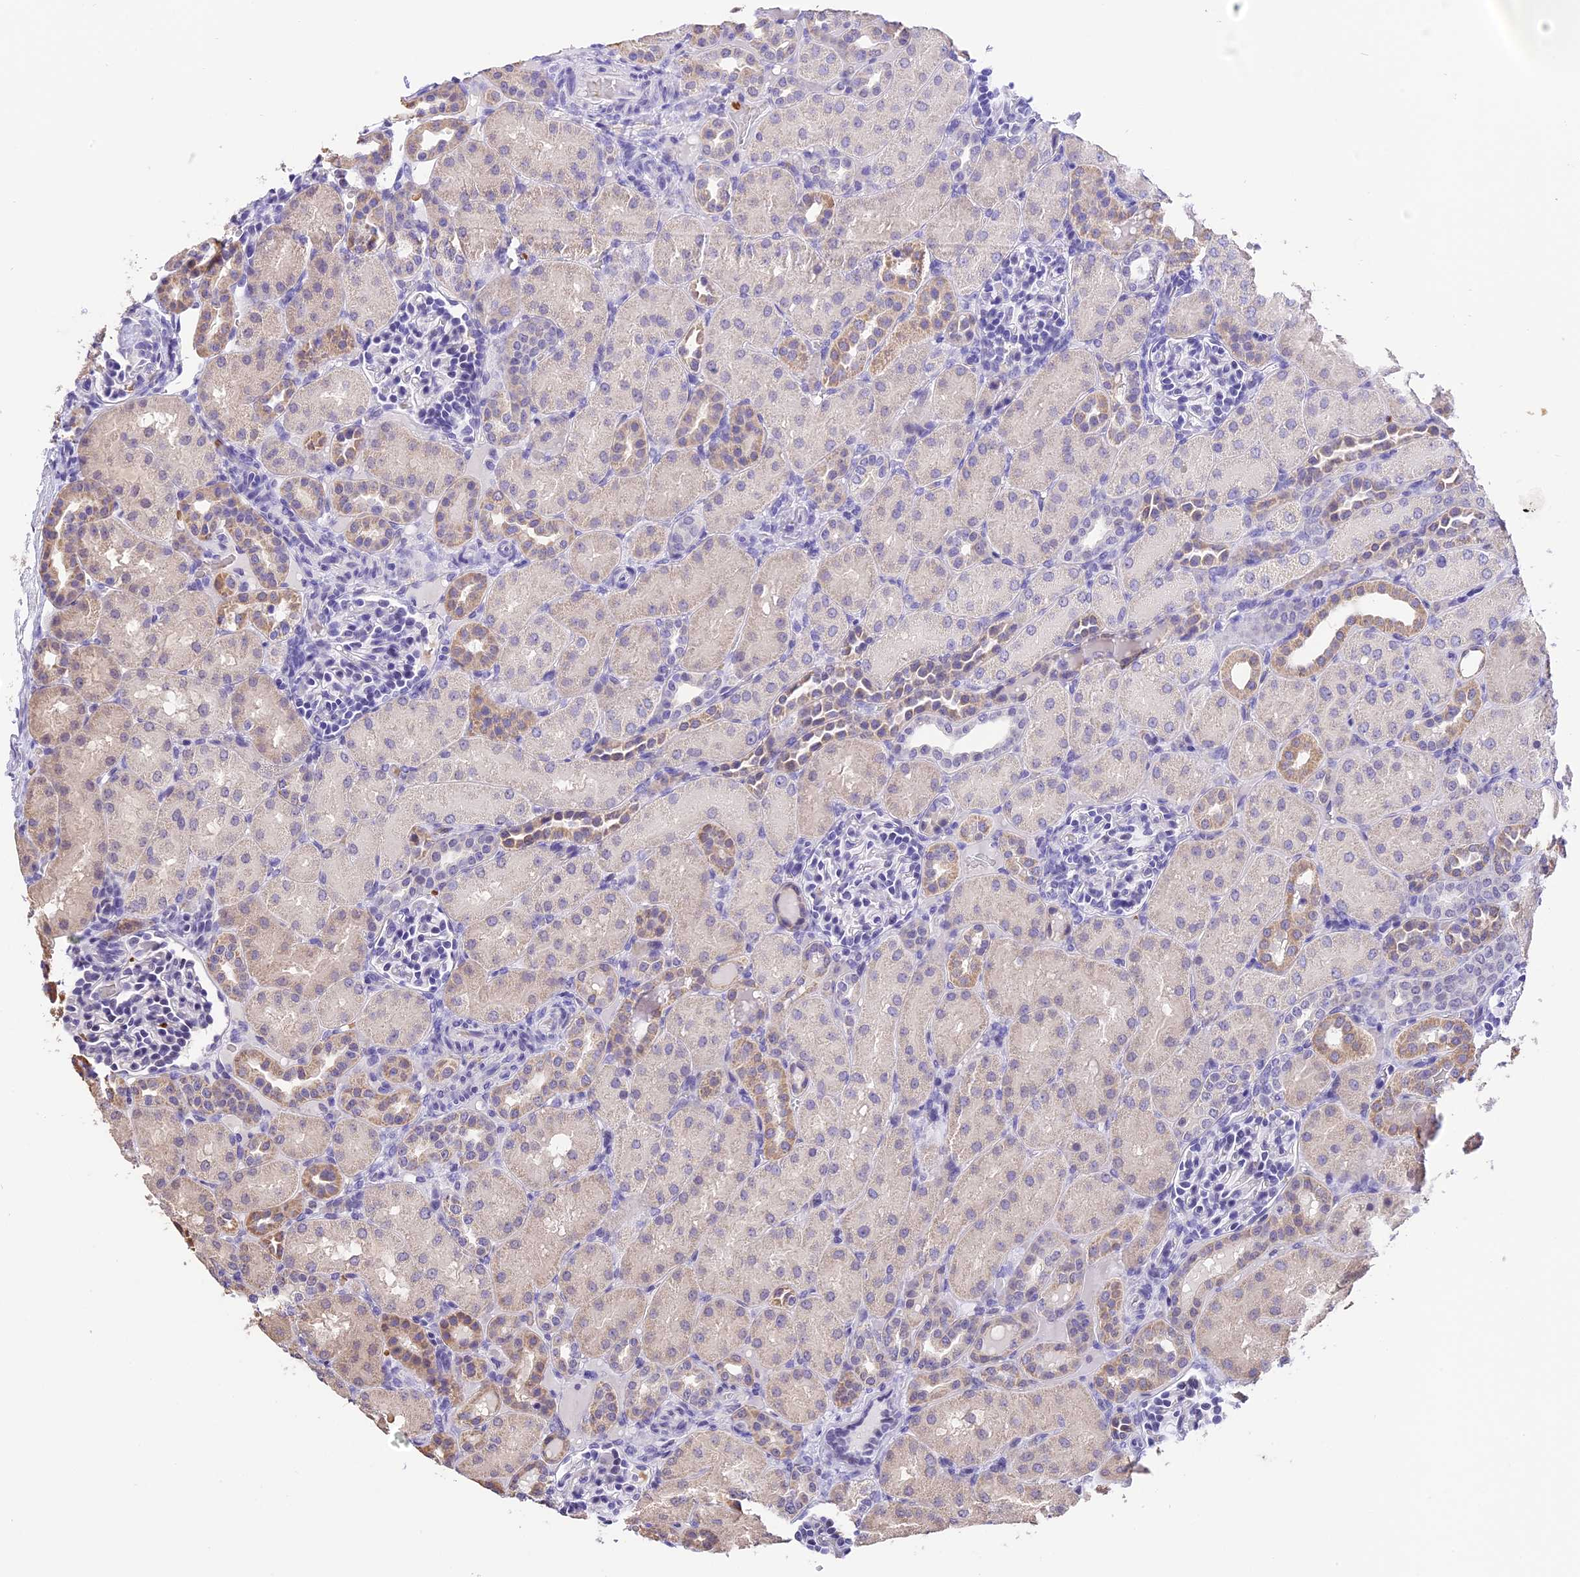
{"staining": {"intensity": "negative", "quantity": "none", "location": "none"}, "tissue": "kidney", "cell_type": "Cells in glomeruli", "image_type": "normal", "snomed": [{"axis": "morphology", "description": "Normal tissue, NOS"}, {"axis": "topography", "description": "Kidney"}], "caption": "This is a photomicrograph of IHC staining of unremarkable kidney, which shows no positivity in cells in glomeruli. The staining was performed using DAB to visualize the protein expression in brown, while the nuclei were stained in blue with hematoxylin (Magnification: 20x).", "gene": "AHSP", "patient": {"sex": "male", "age": 1}}